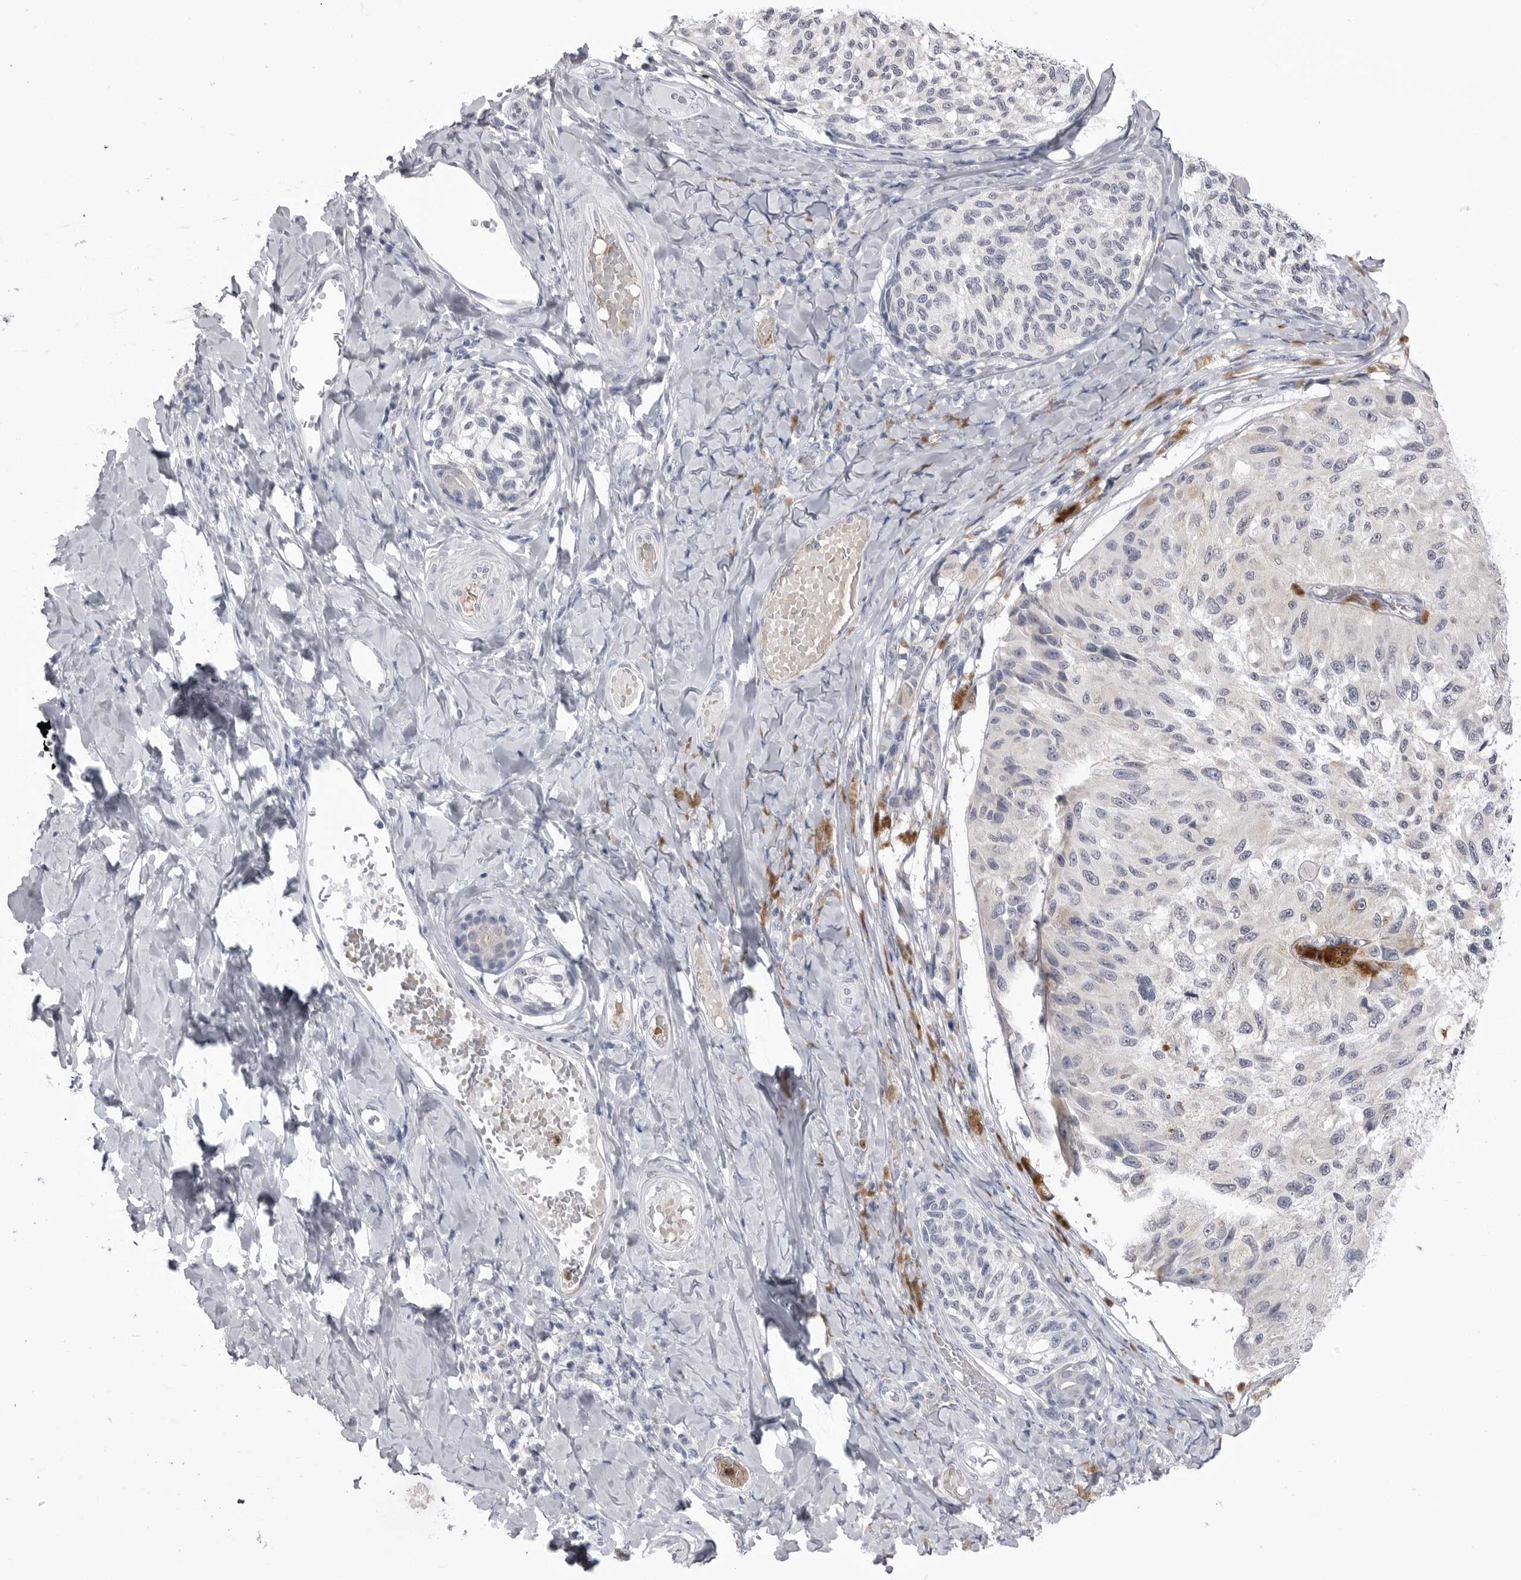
{"staining": {"intensity": "negative", "quantity": "none", "location": "none"}, "tissue": "melanoma", "cell_type": "Tumor cells", "image_type": "cancer", "snomed": [{"axis": "morphology", "description": "Malignant melanoma, NOS"}, {"axis": "topography", "description": "Skin"}], "caption": "A photomicrograph of melanoma stained for a protein displays no brown staining in tumor cells.", "gene": "STAP2", "patient": {"sex": "female", "age": 73}}